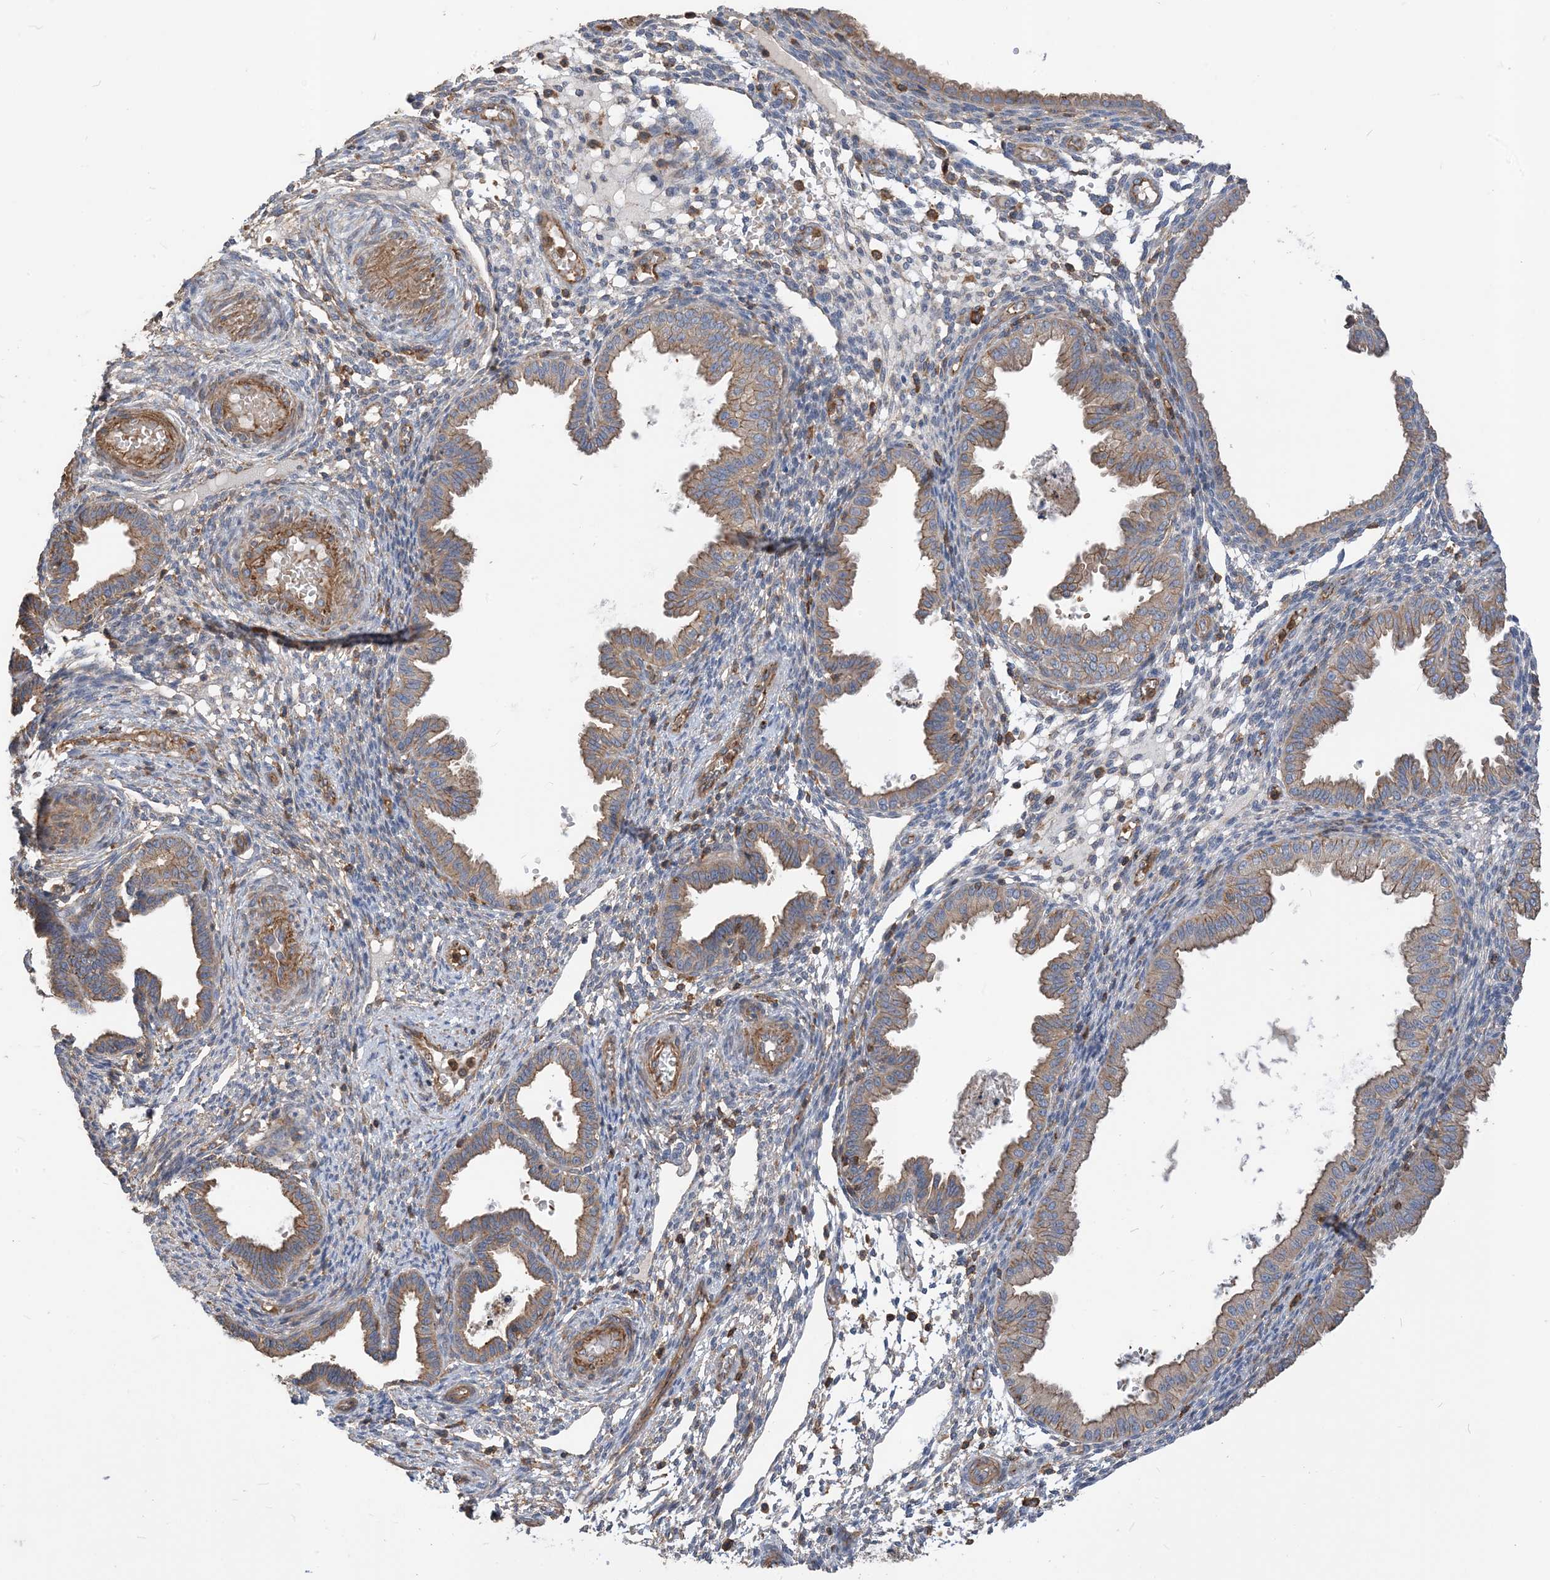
{"staining": {"intensity": "negative", "quantity": "none", "location": "none"}, "tissue": "endometrium", "cell_type": "Cells in endometrial stroma", "image_type": "normal", "snomed": [{"axis": "morphology", "description": "Normal tissue, NOS"}, {"axis": "topography", "description": "Endometrium"}], "caption": "The immunohistochemistry (IHC) histopathology image has no significant staining in cells in endometrial stroma of endometrium. (Immunohistochemistry, brightfield microscopy, high magnification).", "gene": "PARVG", "patient": {"sex": "female", "age": 33}}